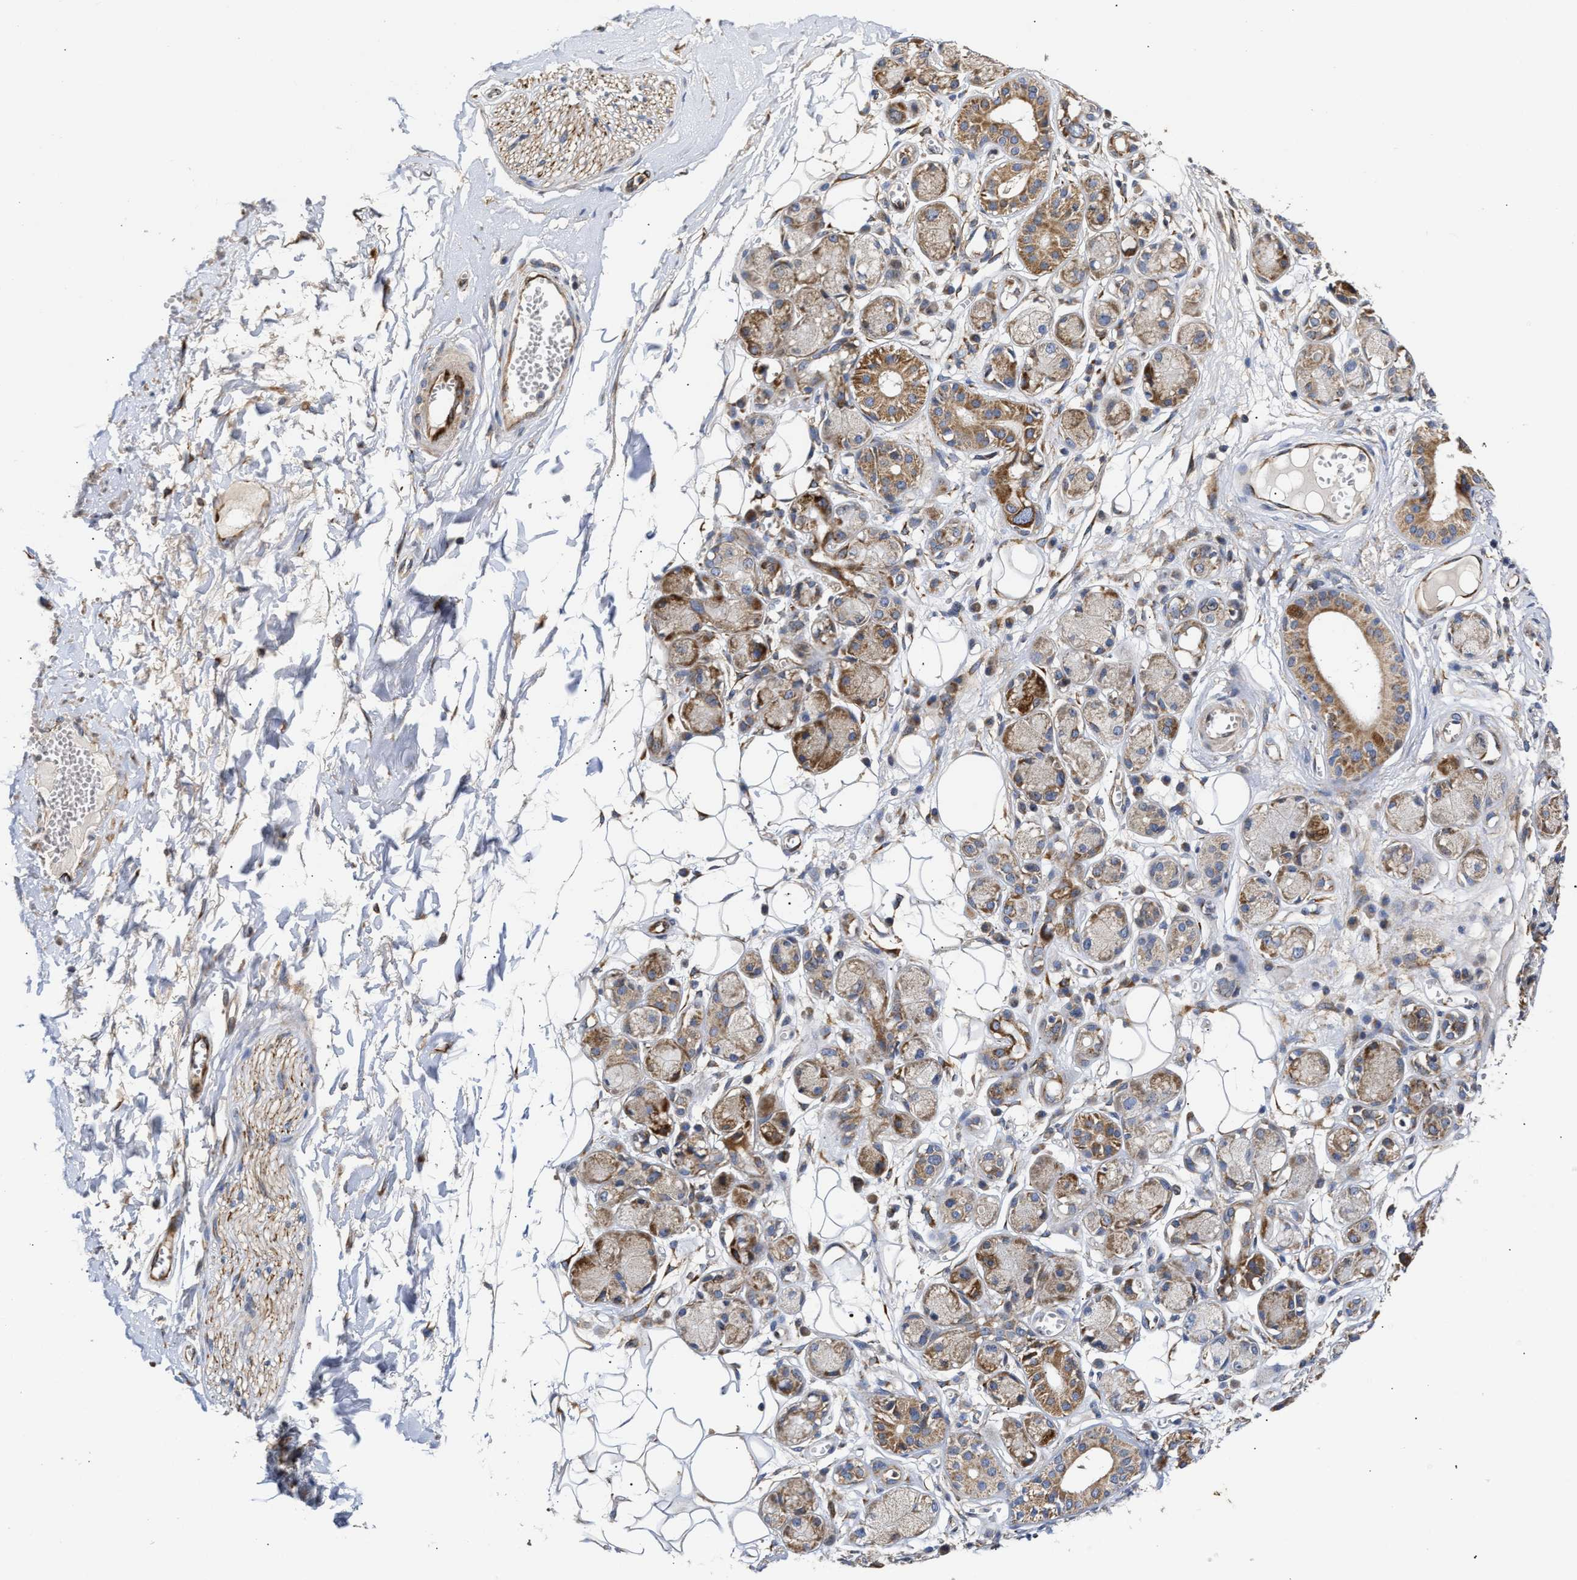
{"staining": {"intensity": "negative", "quantity": "none", "location": "none"}, "tissue": "adipose tissue", "cell_type": "Adipocytes", "image_type": "normal", "snomed": [{"axis": "morphology", "description": "Normal tissue, NOS"}, {"axis": "morphology", "description": "Inflammation, NOS"}, {"axis": "topography", "description": "Salivary gland"}, {"axis": "topography", "description": "Peripheral nerve tissue"}], "caption": "Image shows no protein positivity in adipocytes of normal adipose tissue. Nuclei are stained in blue.", "gene": "MALSU1", "patient": {"sex": "female", "age": 75}}